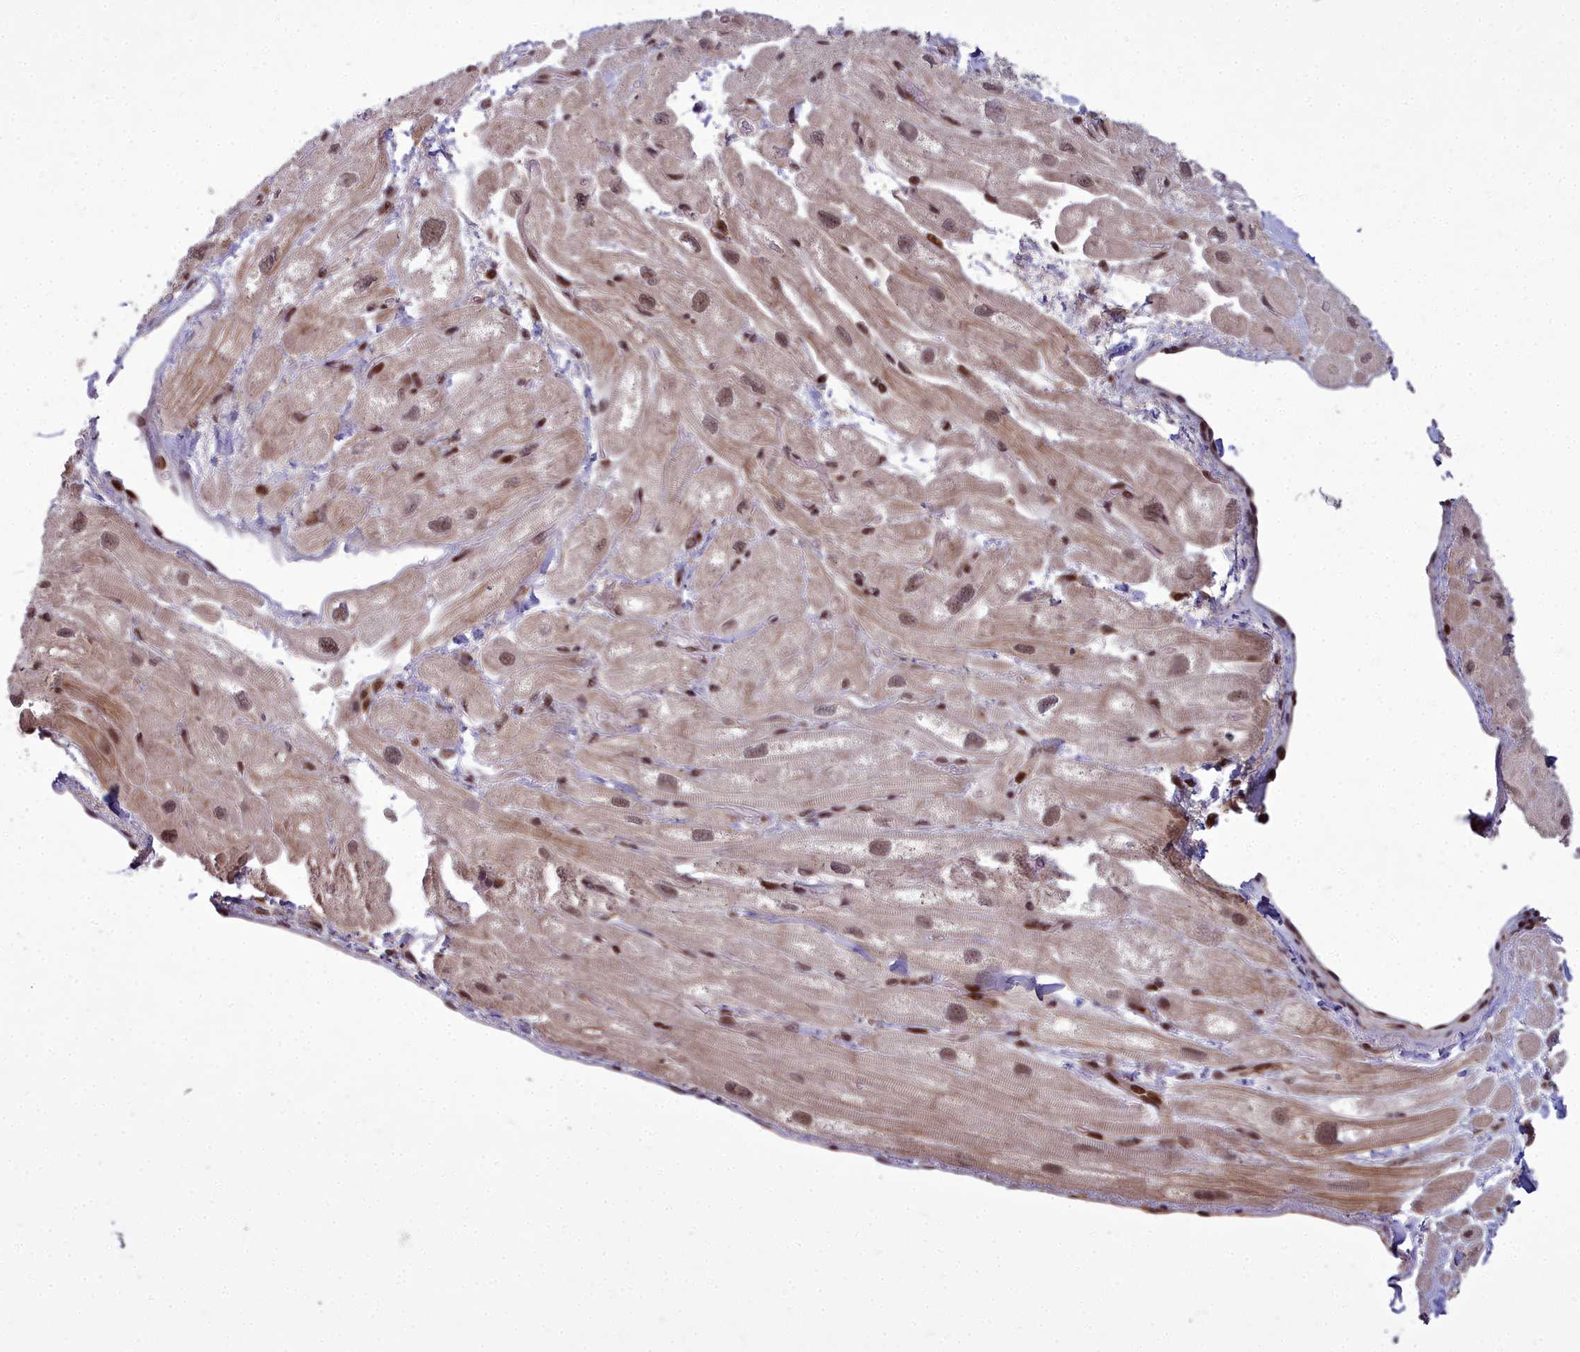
{"staining": {"intensity": "moderate", "quantity": "<25%", "location": "cytoplasmic/membranous,nuclear"}, "tissue": "heart muscle", "cell_type": "Cardiomyocytes", "image_type": "normal", "snomed": [{"axis": "morphology", "description": "Normal tissue, NOS"}, {"axis": "topography", "description": "Heart"}], "caption": "Immunohistochemistry micrograph of unremarkable heart muscle stained for a protein (brown), which exhibits low levels of moderate cytoplasmic/membranous,nuclear positivity in about <25% of cardiomyocytes.", "gene": "GMEB1", "patient": {"sex": "male", "age": 65}}